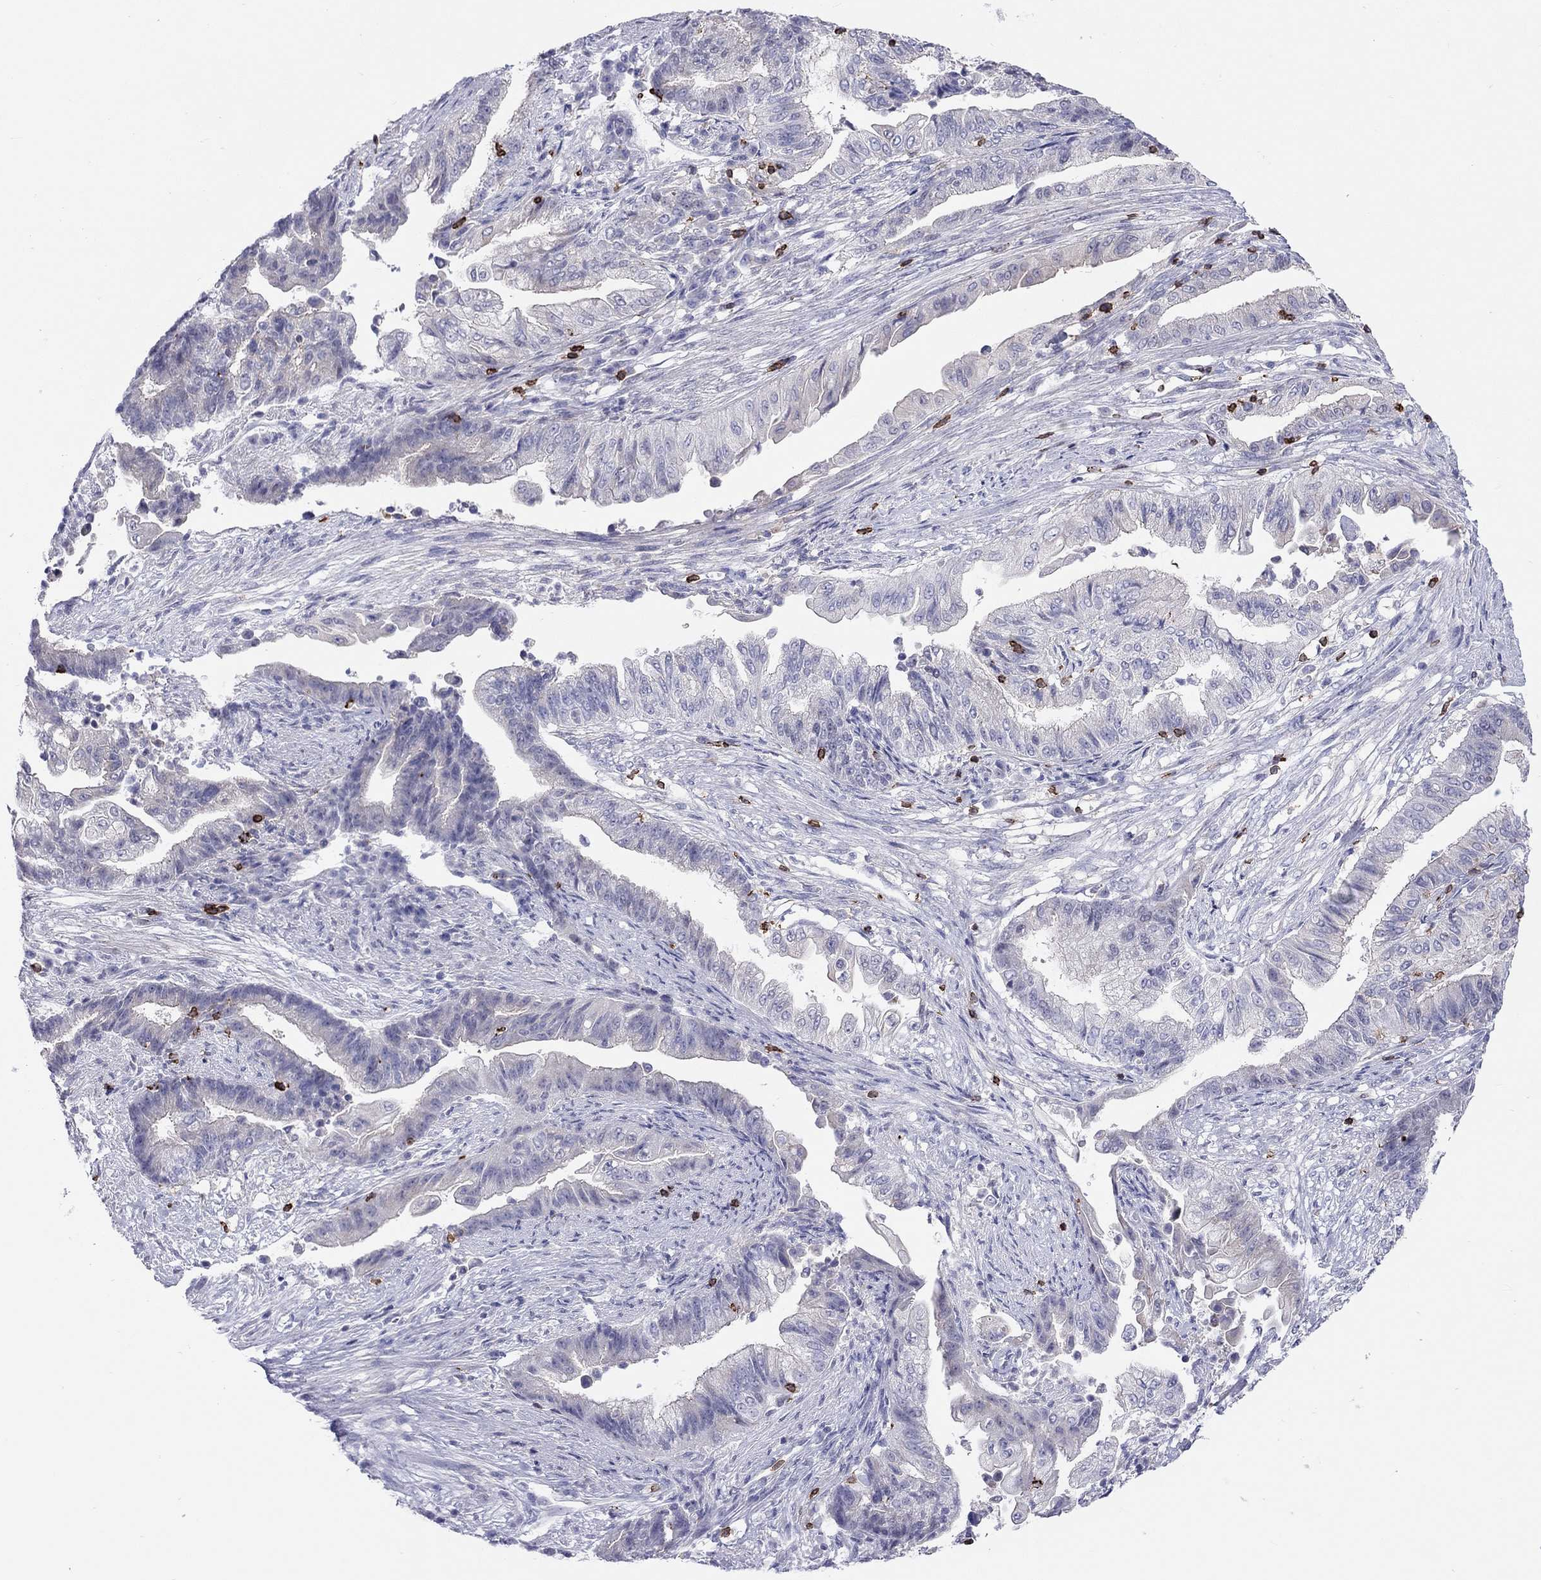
{"staining": {"intensity": "negative", "quantity": "none", "location": "none"}, "tissue": "endometrial cancer", "cell_type": "Tumor cells", "image_type": "cancer", "snomed": [{"axis": "morphology", "description": "Adenocarcinoma, NOS"}, {"axis": "topography", "description": "Uterus"}, {"axis": "topography", "description": "Endometrium"}], "caption": "Tumor cells show no significant staining in endometrial cancer (adenocarcinoma).", "gene": "MND1", "patient": {"sex": "female", "age": 54}}